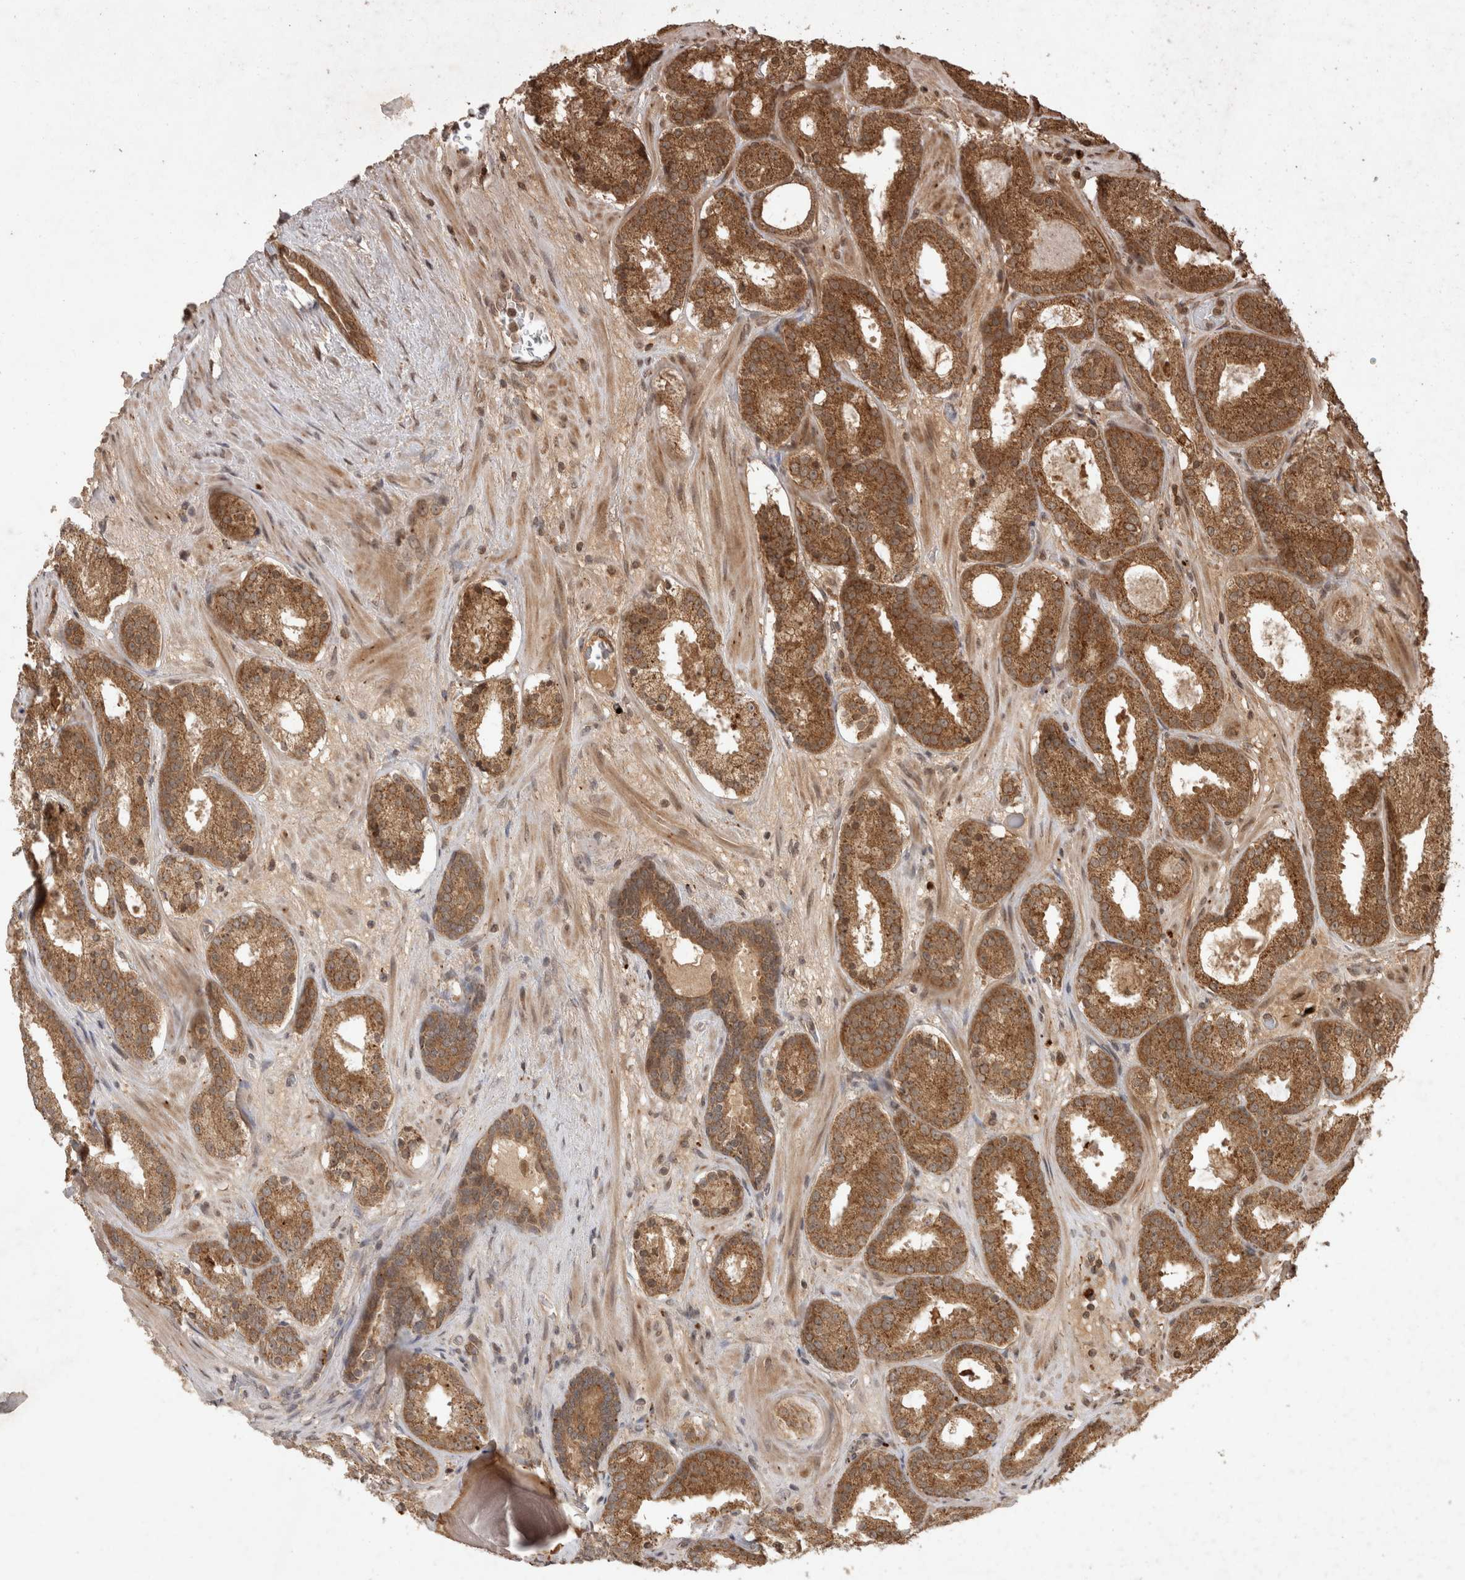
{"staining": {"intensity": "strong", "quantity": ">75%", "location": "cytoplasmic/membranous"}, "tissue": "prostate cancer", "cell_type": "Tumor cells", "image_type": "cancer", "snomed": [{"axis": "morphology", "description": "Adenocarcinoma, Low grade"}, {"axis": "topography", "description": "Prostate"}], "caption": "High-magnification brightfield microscopy of prostate adenocarcinoma (low-grade) stained with DAB (3,3'-diaminobenzidine) (brown) and counterstained with hematoxylin (blue). tumor cells exhibit strong cytoplasmic/membranous staining is present in approximately>75% of cells.", "gene": "FAM221A", "patient": {"sex": "male", "age": 69}}